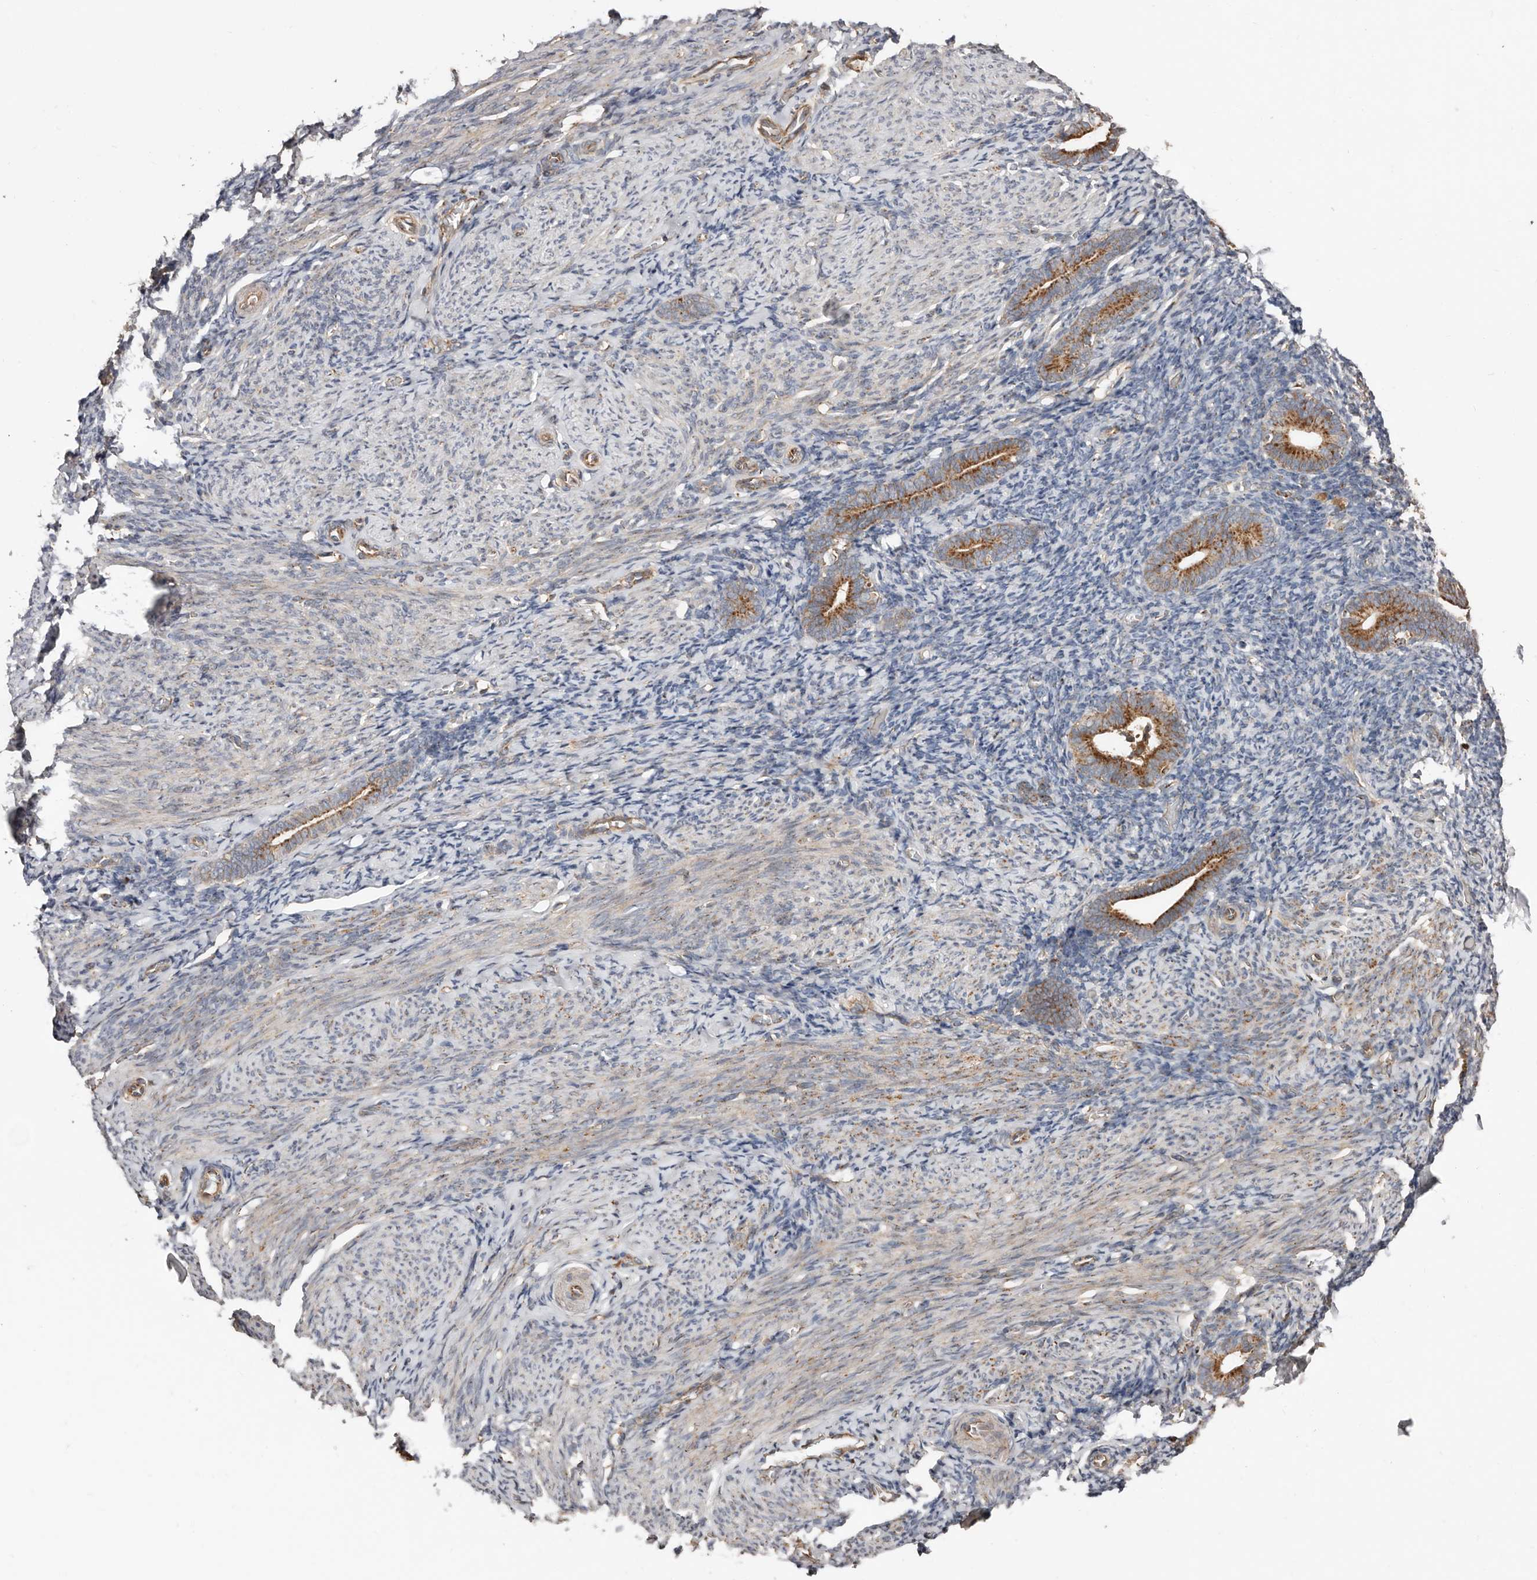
{"staining": {"intensity": "negative", "quantity": "none", "location": "none"}, "tissue": "endometrium", "cell_type": "Cells in endometrial stroma", "image_type": "normal", "snomed": [{"axis": "morphology", "description": "Normal tissue, NOS"}, {"axis": "topography", "description": "Endometrium"}], "caption": "Immunohistochemistry micrograph of normal endometrium stained for a protein (brown), which exhibits no staining in cells in endometrial stroma. (DAB (3,3'-diaminobenzidine) IHC visualized using brightfield microscopy, high magnification).", "gene": "COG1", "patient": {"sex": "female", "age": 51}}